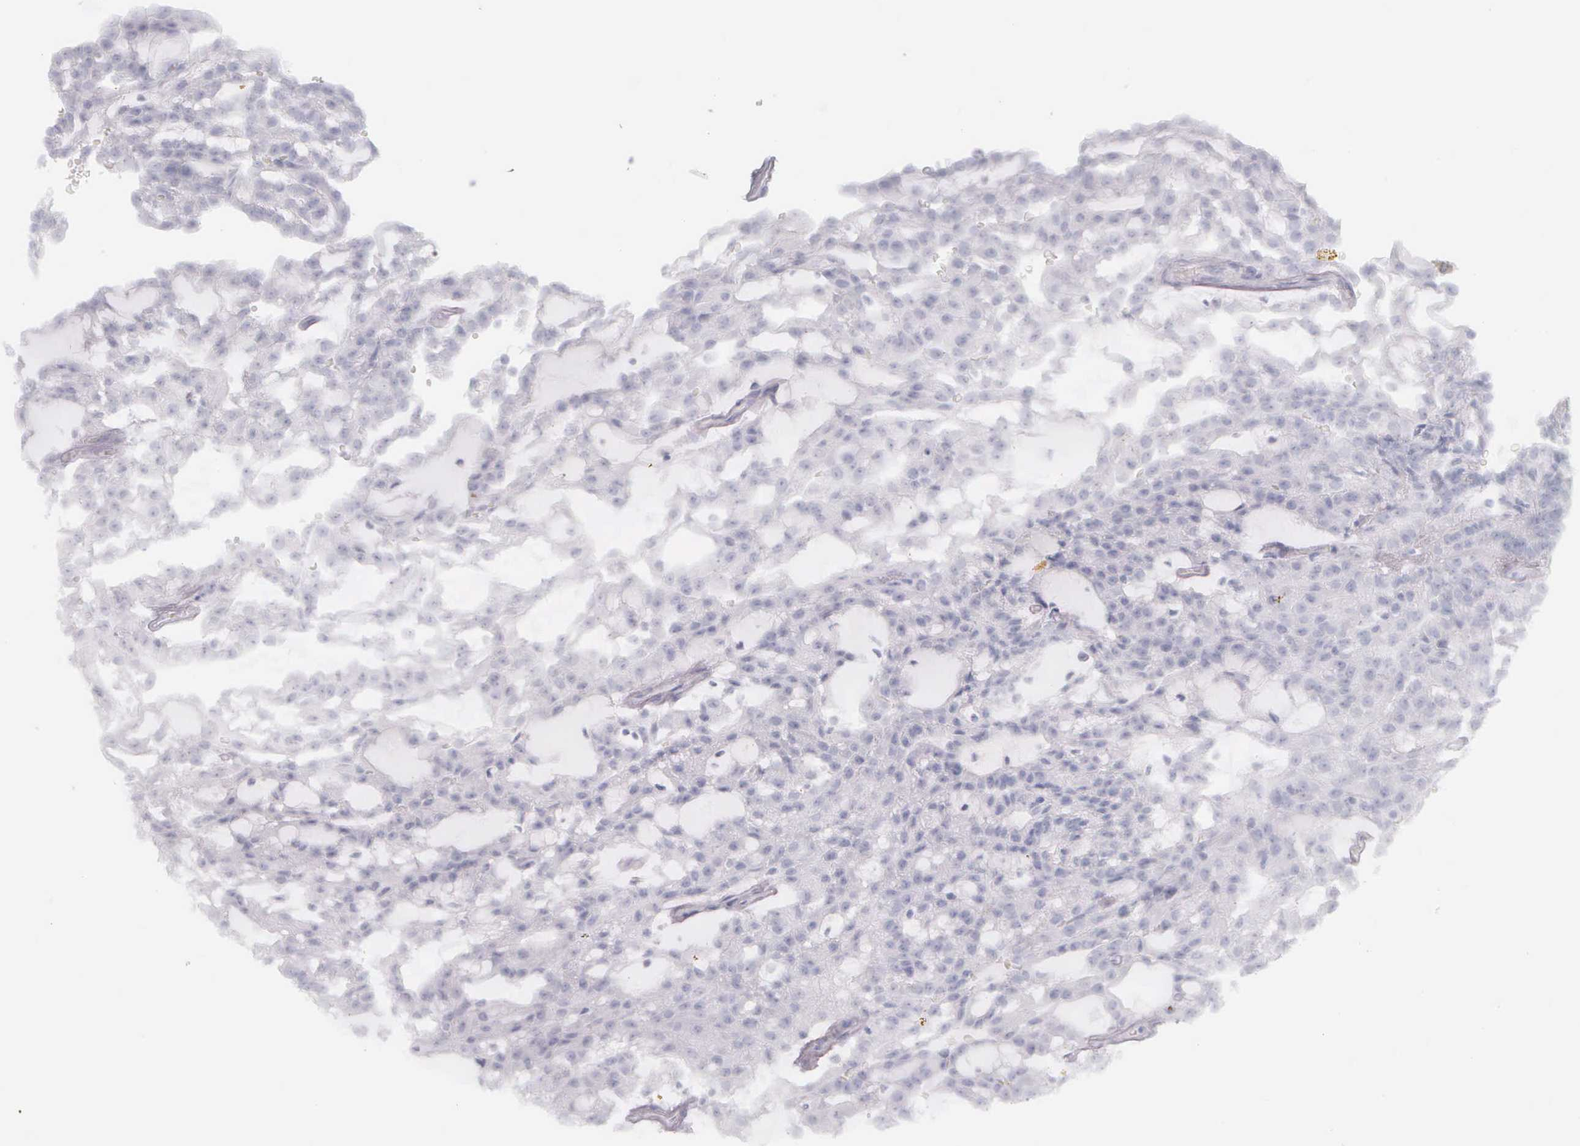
{"staining": {"intensity": "negative", "quantity": "none", "location": "none"}, "tissue": "renal cancer", "cell_type": "Tumor cells", "image_type": "cancer", "snomed": [{"axis": "morphology", "description": "Adenocarcinoma, NOS"}, {"axis": "topography", "description": "Kidney"}], "caption": "Renal adenocarcinoma was stained to show a protein in brown. There is no significant staining in tumor cells.", "gene": "KRT14", "patient": {"sex": "male", "age": 63}}